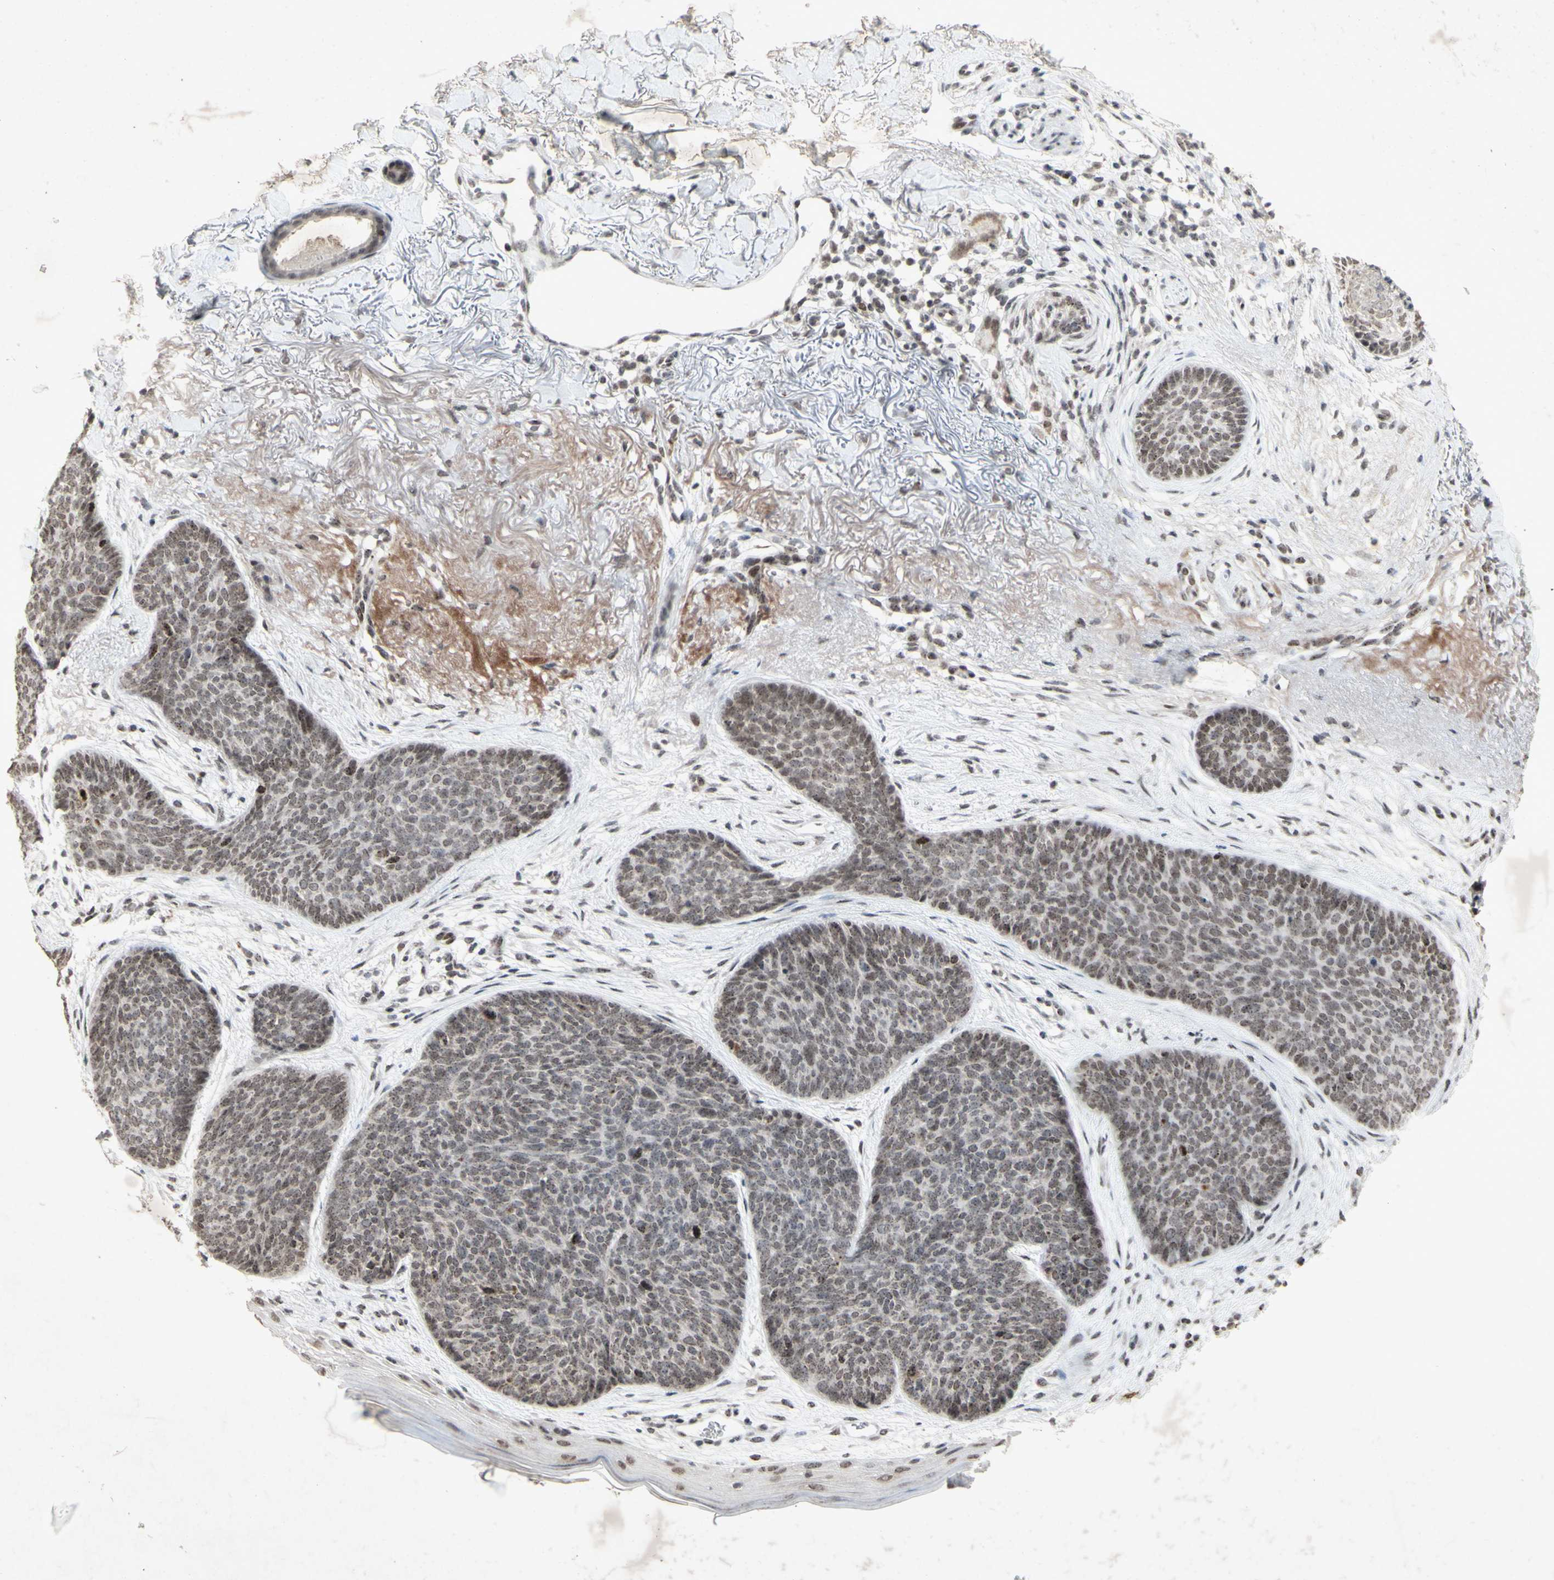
{"staining": {"intensity": "moderate", "quantity": "25%-75%", "location": "nuclear"}, "tissue": "skin cancer", "cell_type": "Tumor cells", "image_type": "cancer", "snomed": [{"axis": "morphology", "description": "Normal tissue, NOS"}, {"axis": "morphology", "description": "Basal cell carcinoma"}, {"axis": "topography", "description": "Skin"}], "caption": "The image exhibits immunohistochemical staining of skin cancer. There is moderate nuclear staining is appreciated in about 25%-75% of tumor cells.", "gene": "CENPB", "patient": {"sex": "female", "age": 70}}